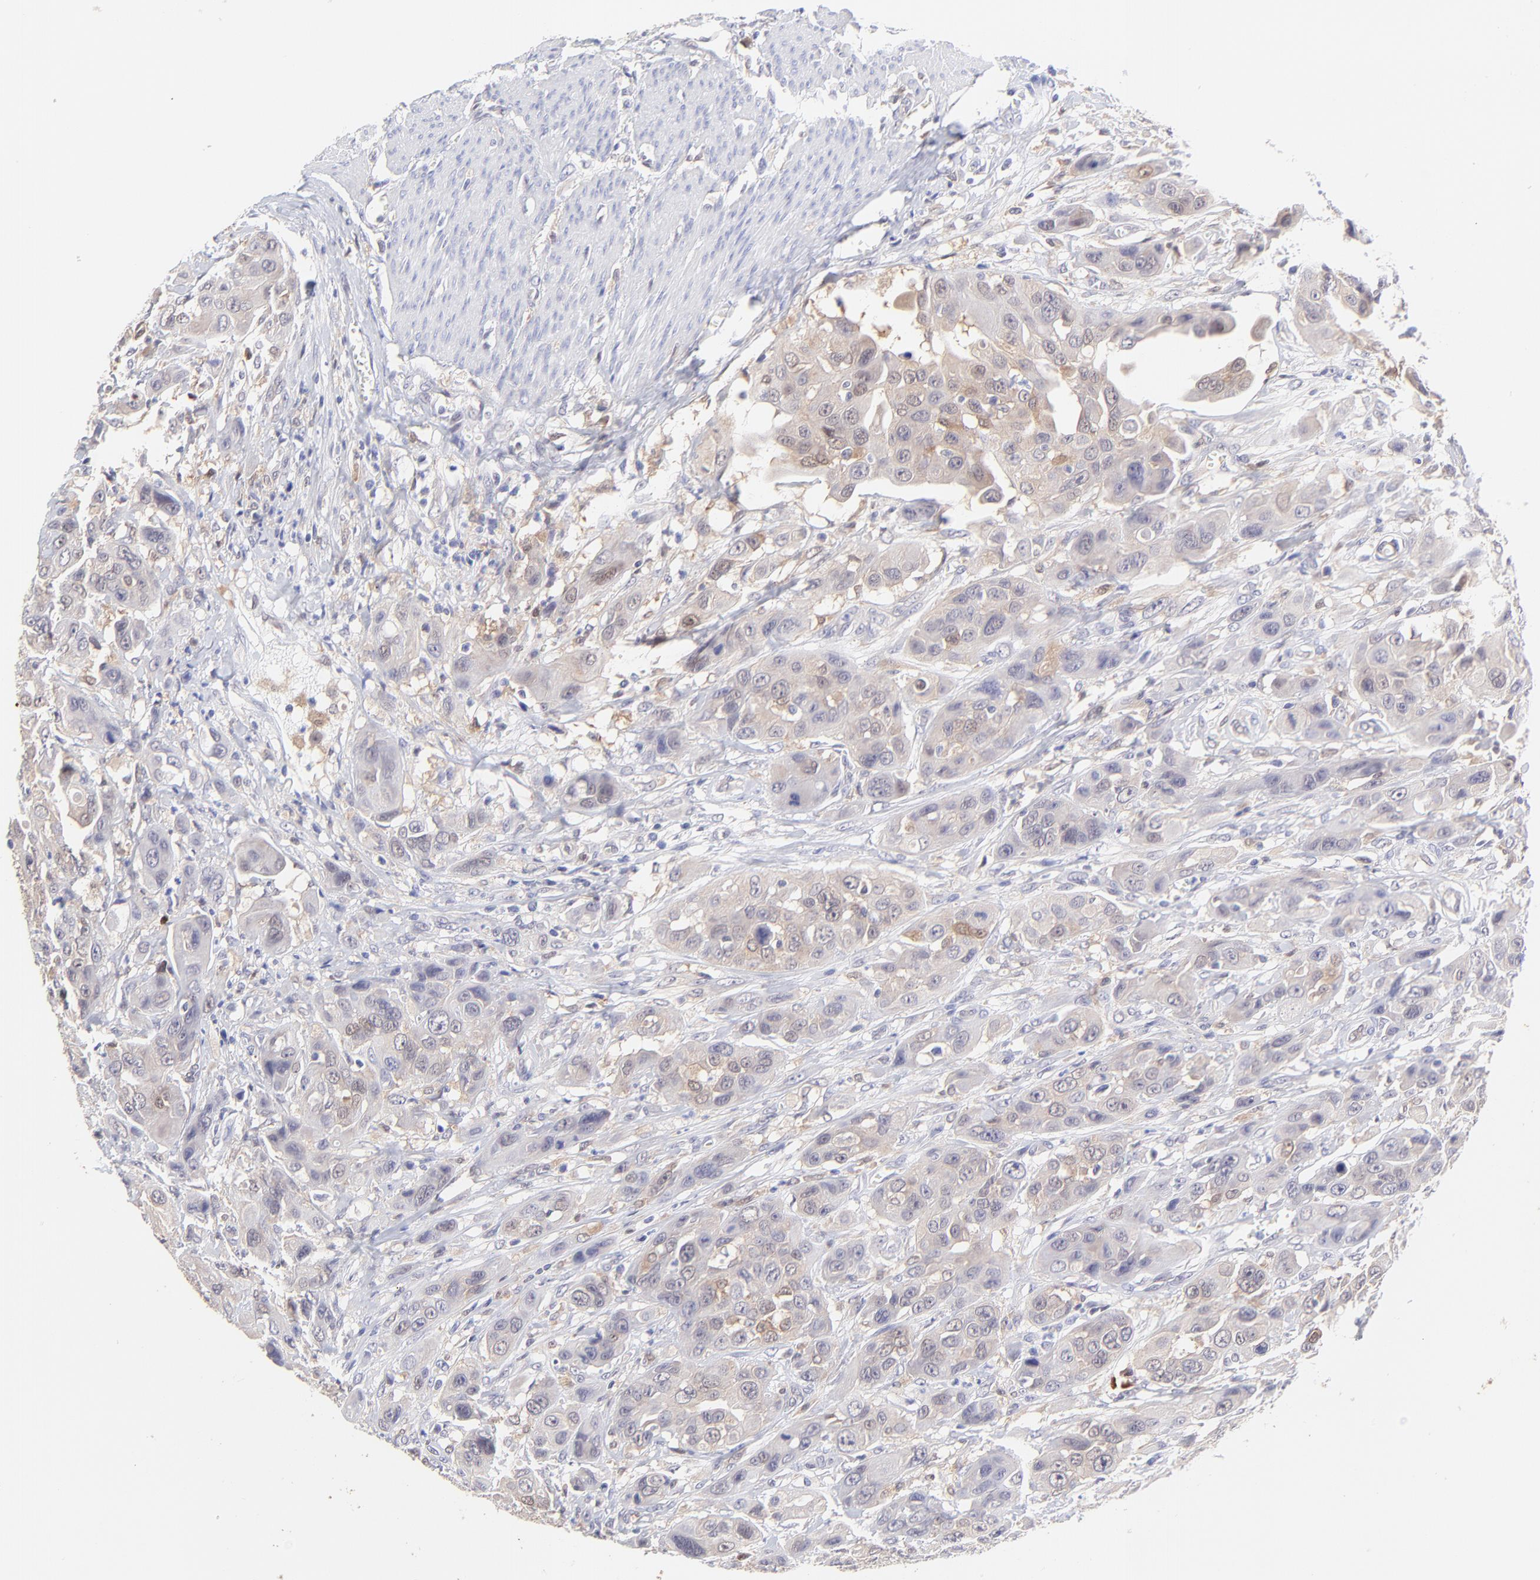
{"staining": {"intensity": "weak", "quantity": ">75%", "location": "cytoplasmic/membranous"}, "tissue": "urothelial cancer", "cell_type": "Tumor cells", "image_type": "cancer", "snomed": [{"axis": "morphology", "description": "Urothelial carcinoma, High grade"}, {"axis": "topography", "description": "Urinary bladder"}], "caption": "Immunohistochemistry of urothelial cancer displays low levels of weak cytoplasmic/membranous staining in approximately >75% of tumor cells.", "gene": "HYAL1", "patient": {"sex": "male", "age": 73}}